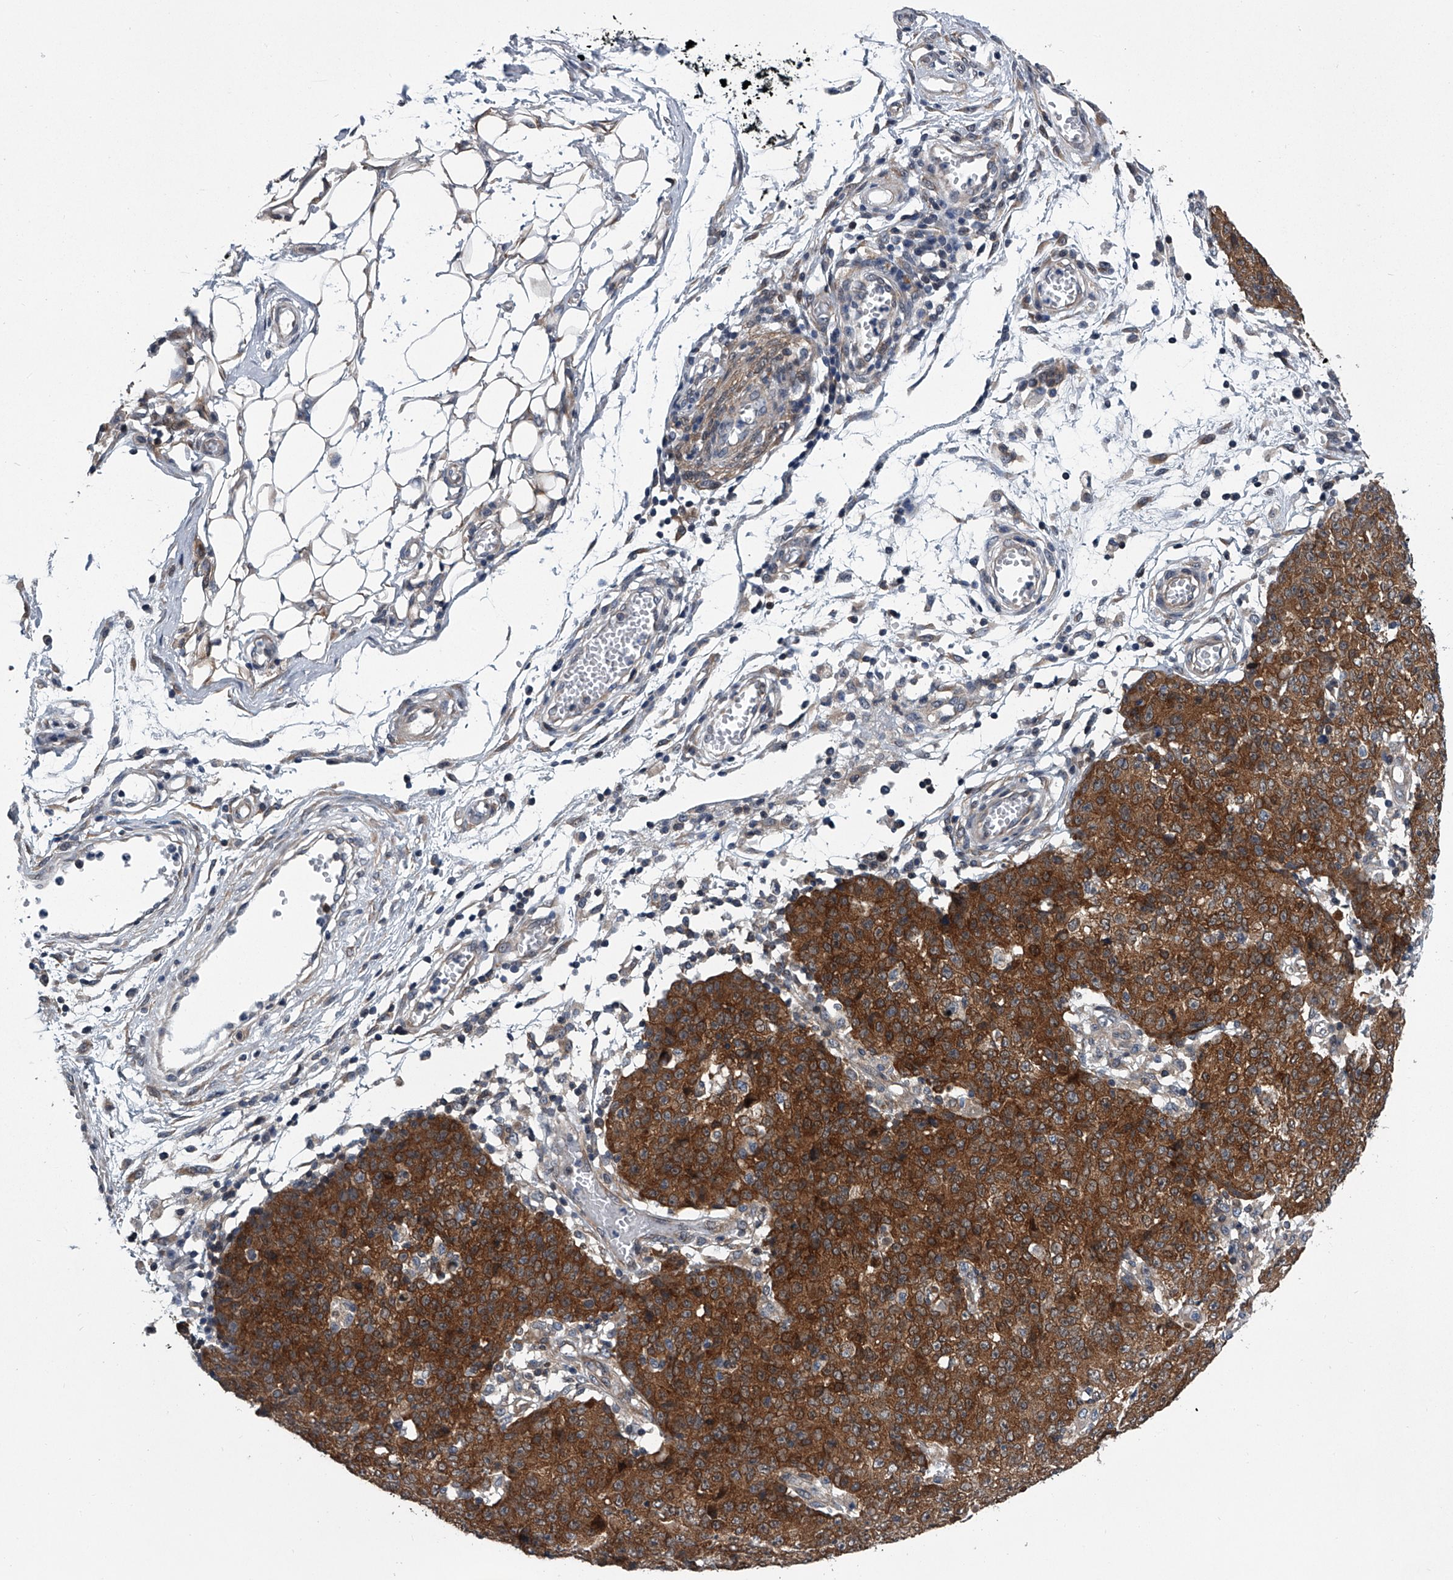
{"staining": {"intensity": "strong", "quantity": "25%-75%", "location": "cytoplasmic/membranous"}, "tissue": "ovarian cancer", "cell_type": "Tumor cells", "image_type": "cancer", "snomed": [{"axis": "morphology", "description": "Carcinoma, endometroid"}, {"axis": "topography", "description": "Ovary"}], "caption": "Protein staining of ovarian cancer (endometroid carcinoma) tissue displays strong cytoplasmic/membranous staining in about 25%-75% of tumor cells.", "gene": "PPP2R5D", "patient": {"sex": "female", "age": 42}}